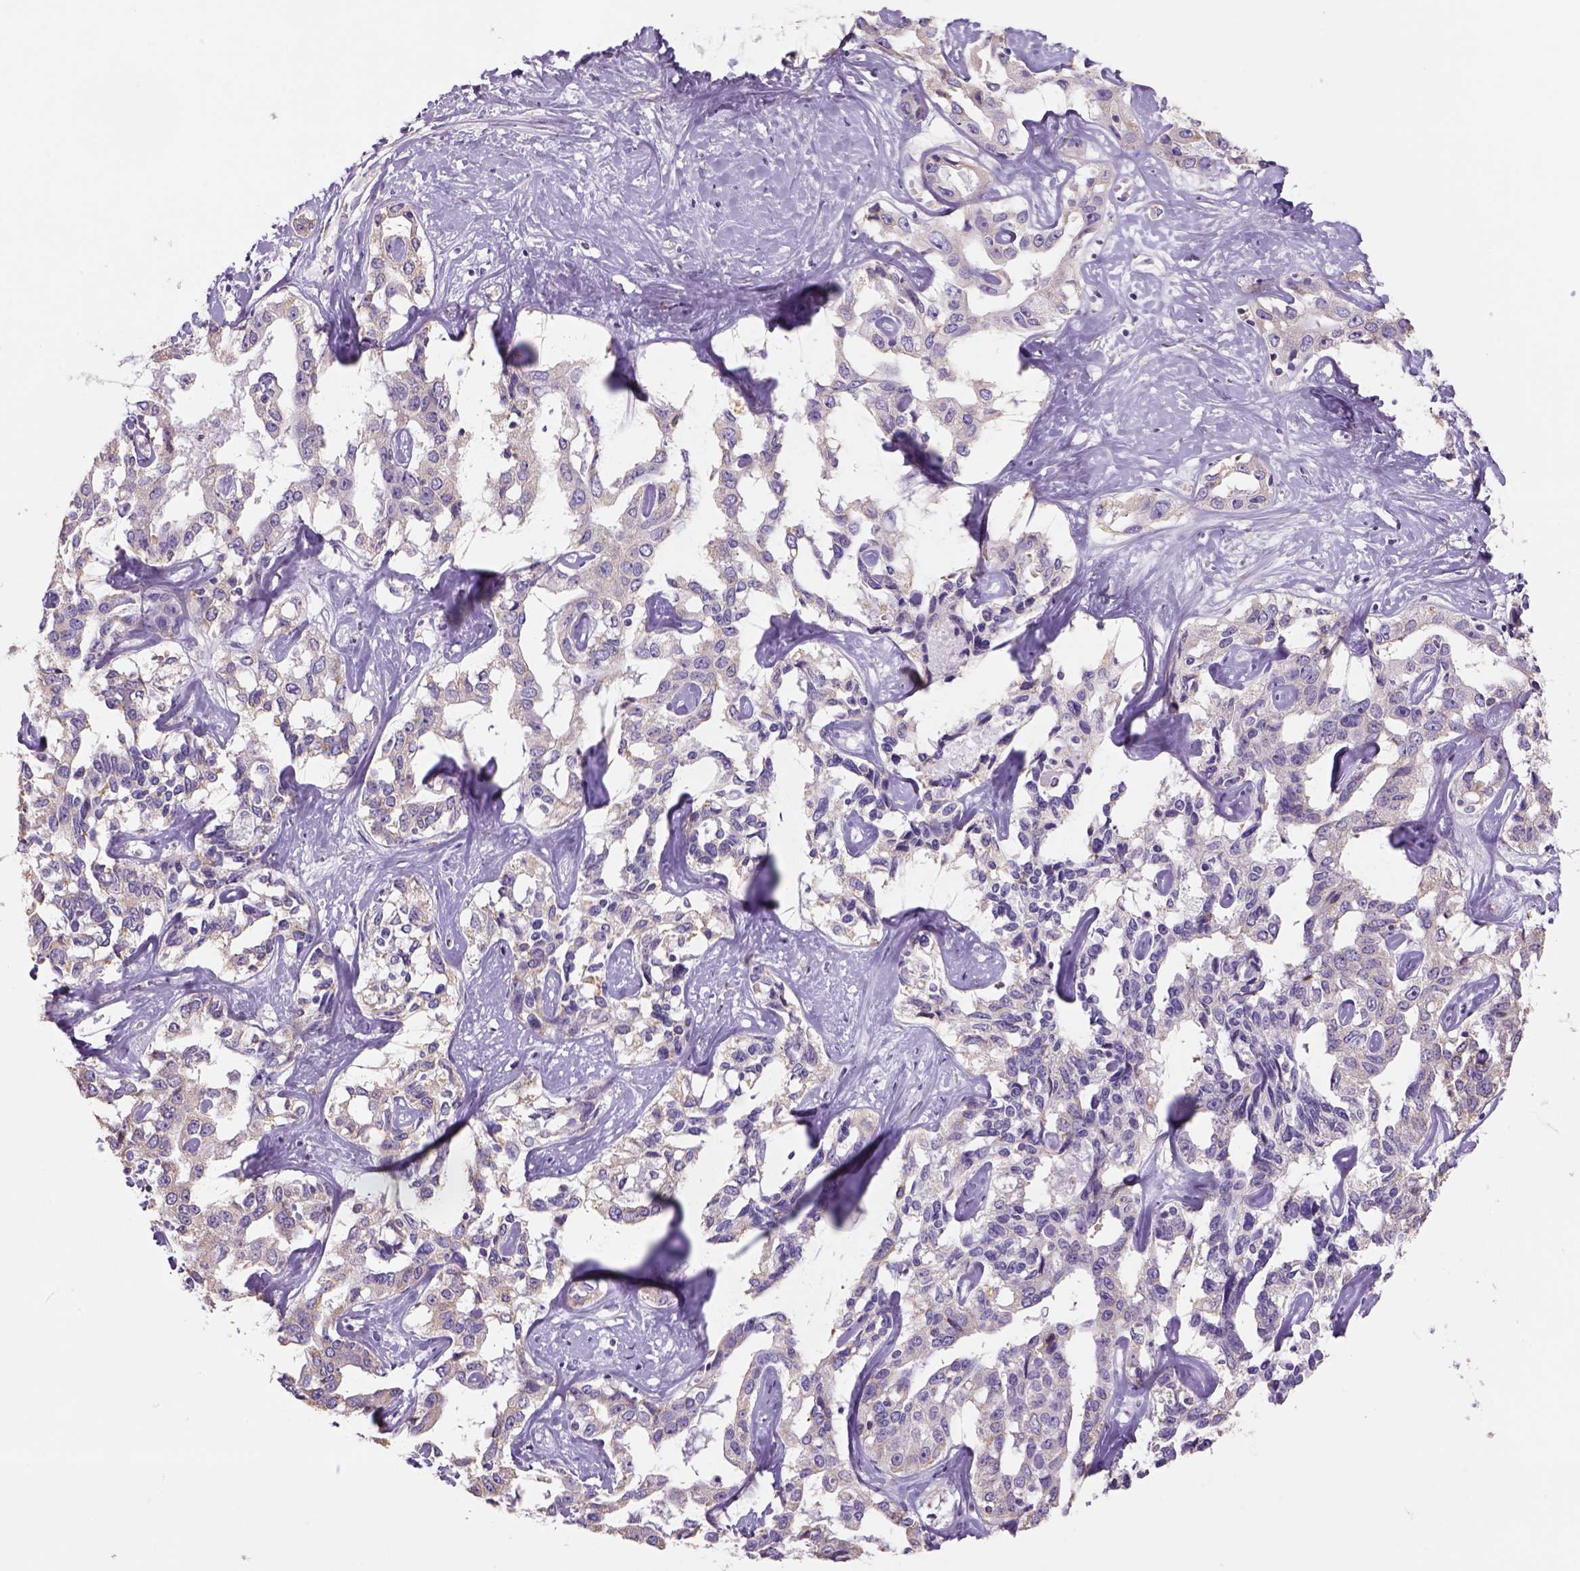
{"staining": {"intensity": "weak", "quantity": ">75%", "location": "cytoplasmic/membranous"}, "tissue": "liver cancer", "cell_type": "Tumor cells", "image_type": "cancer", "snomed": [{"axis": "morphology", "description": "Cholangiocarcinoma"}, {"axis": "topography", "description": "Liver"}], "caption": "Immunohistochemical staining of human cholangiocarcinoma (liver) reveals low levels of weak cytoplasmic/membranous protein positivity in about >75% of tumor cells.", "gene": "NAALAD2", "patient": {"sex": "male", "age": 59}}